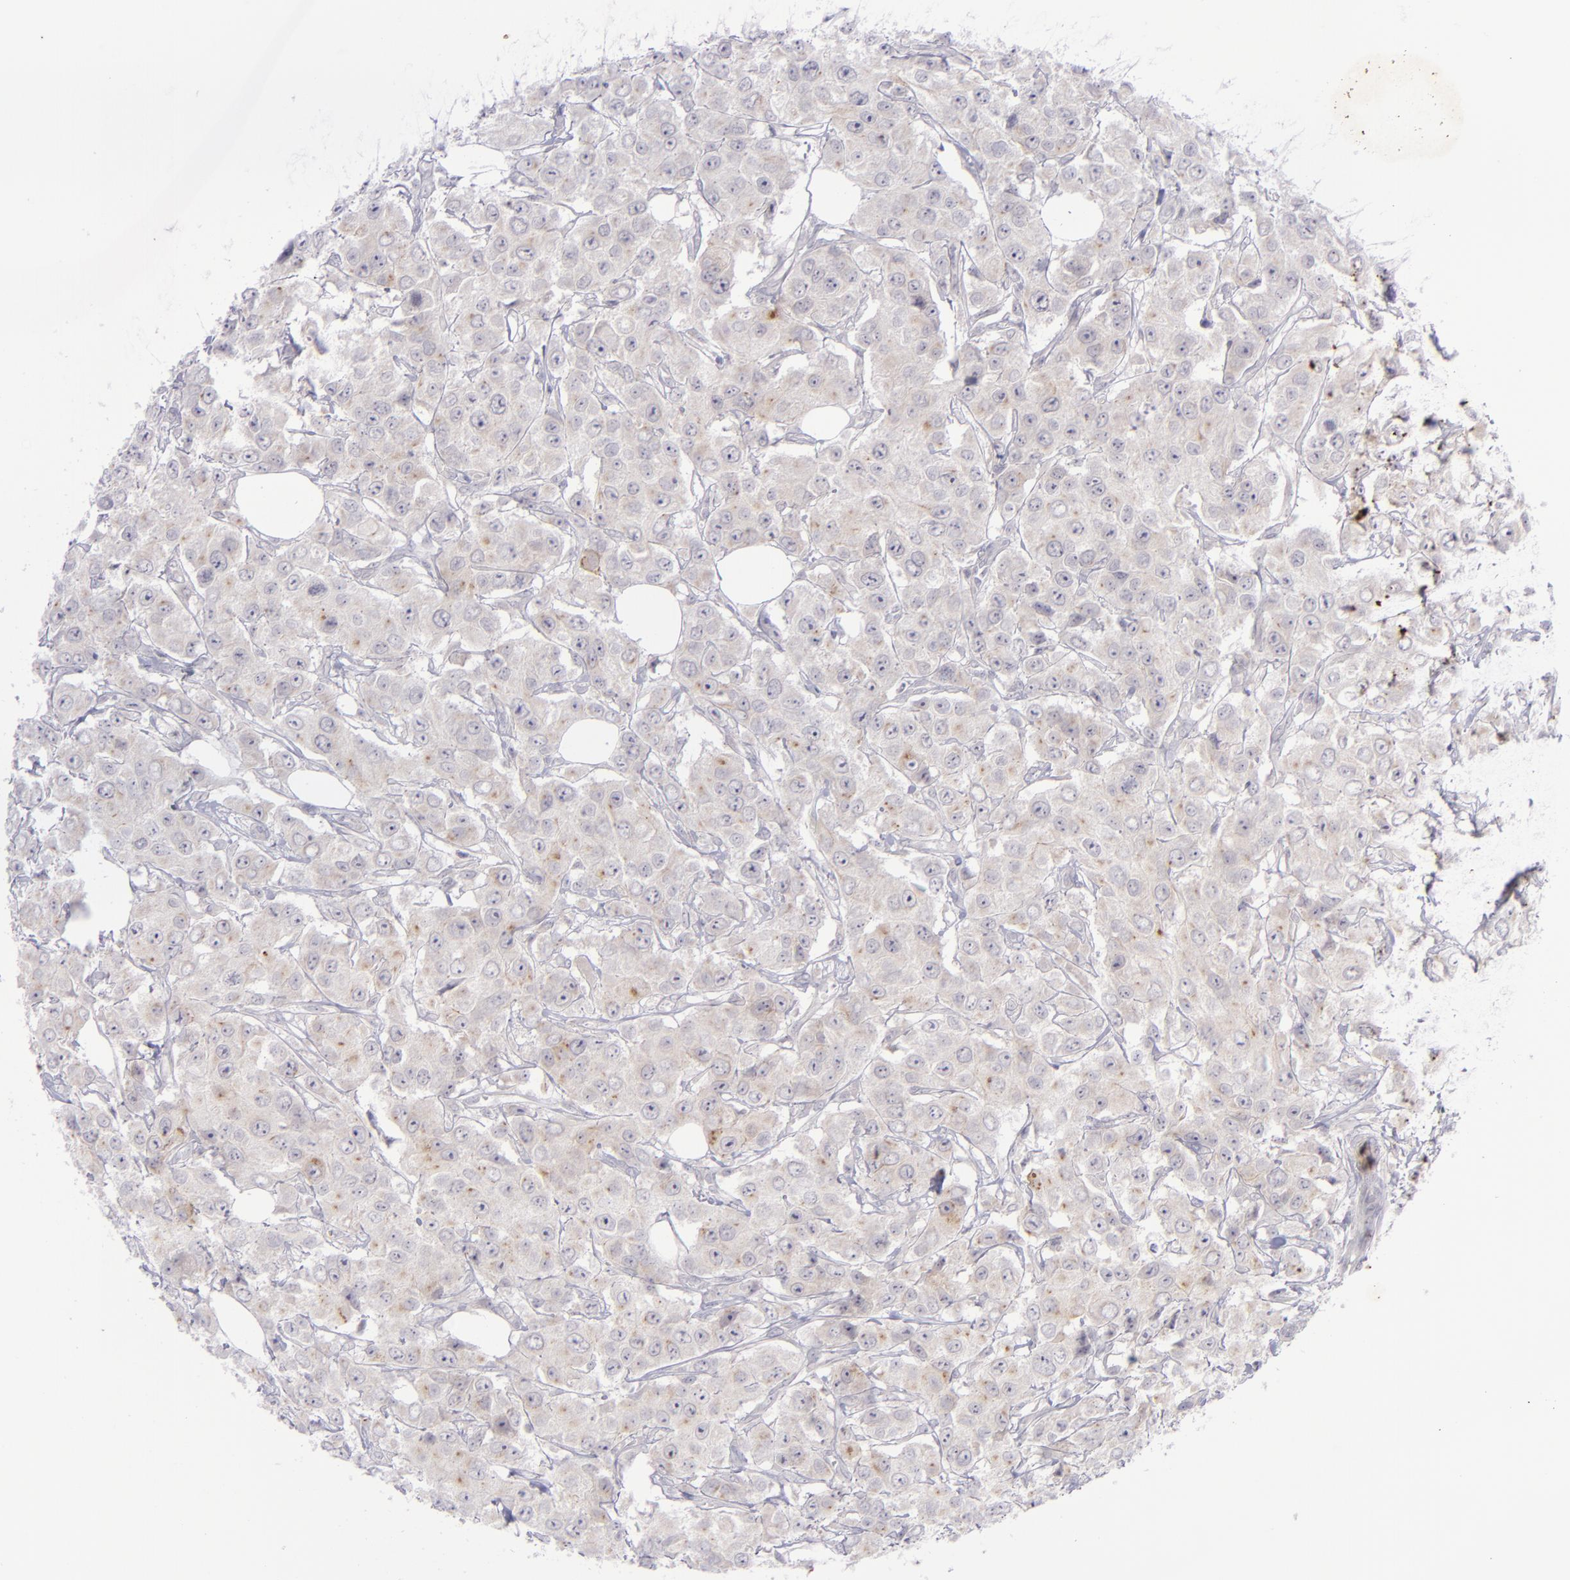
{"staining": {"intensity": "weak", "quantity": "<25%", "location": "cytoplasmic/membranous"}, "tissue": "breast cancer", "cell_type": "Tumor cells", "image_type": "cancer", "snomed": [{"axis": "morphology", "description": "Duct carcinoma"}, {"axis": "topography", "description": "Breast"}], "caption": "Immunohistochemical staining of breast intraductal carcinoma demonstrates no significant expression in tumor cells.", "gene": "EVPL", "patient": {"sex": "female", "age": 58}}